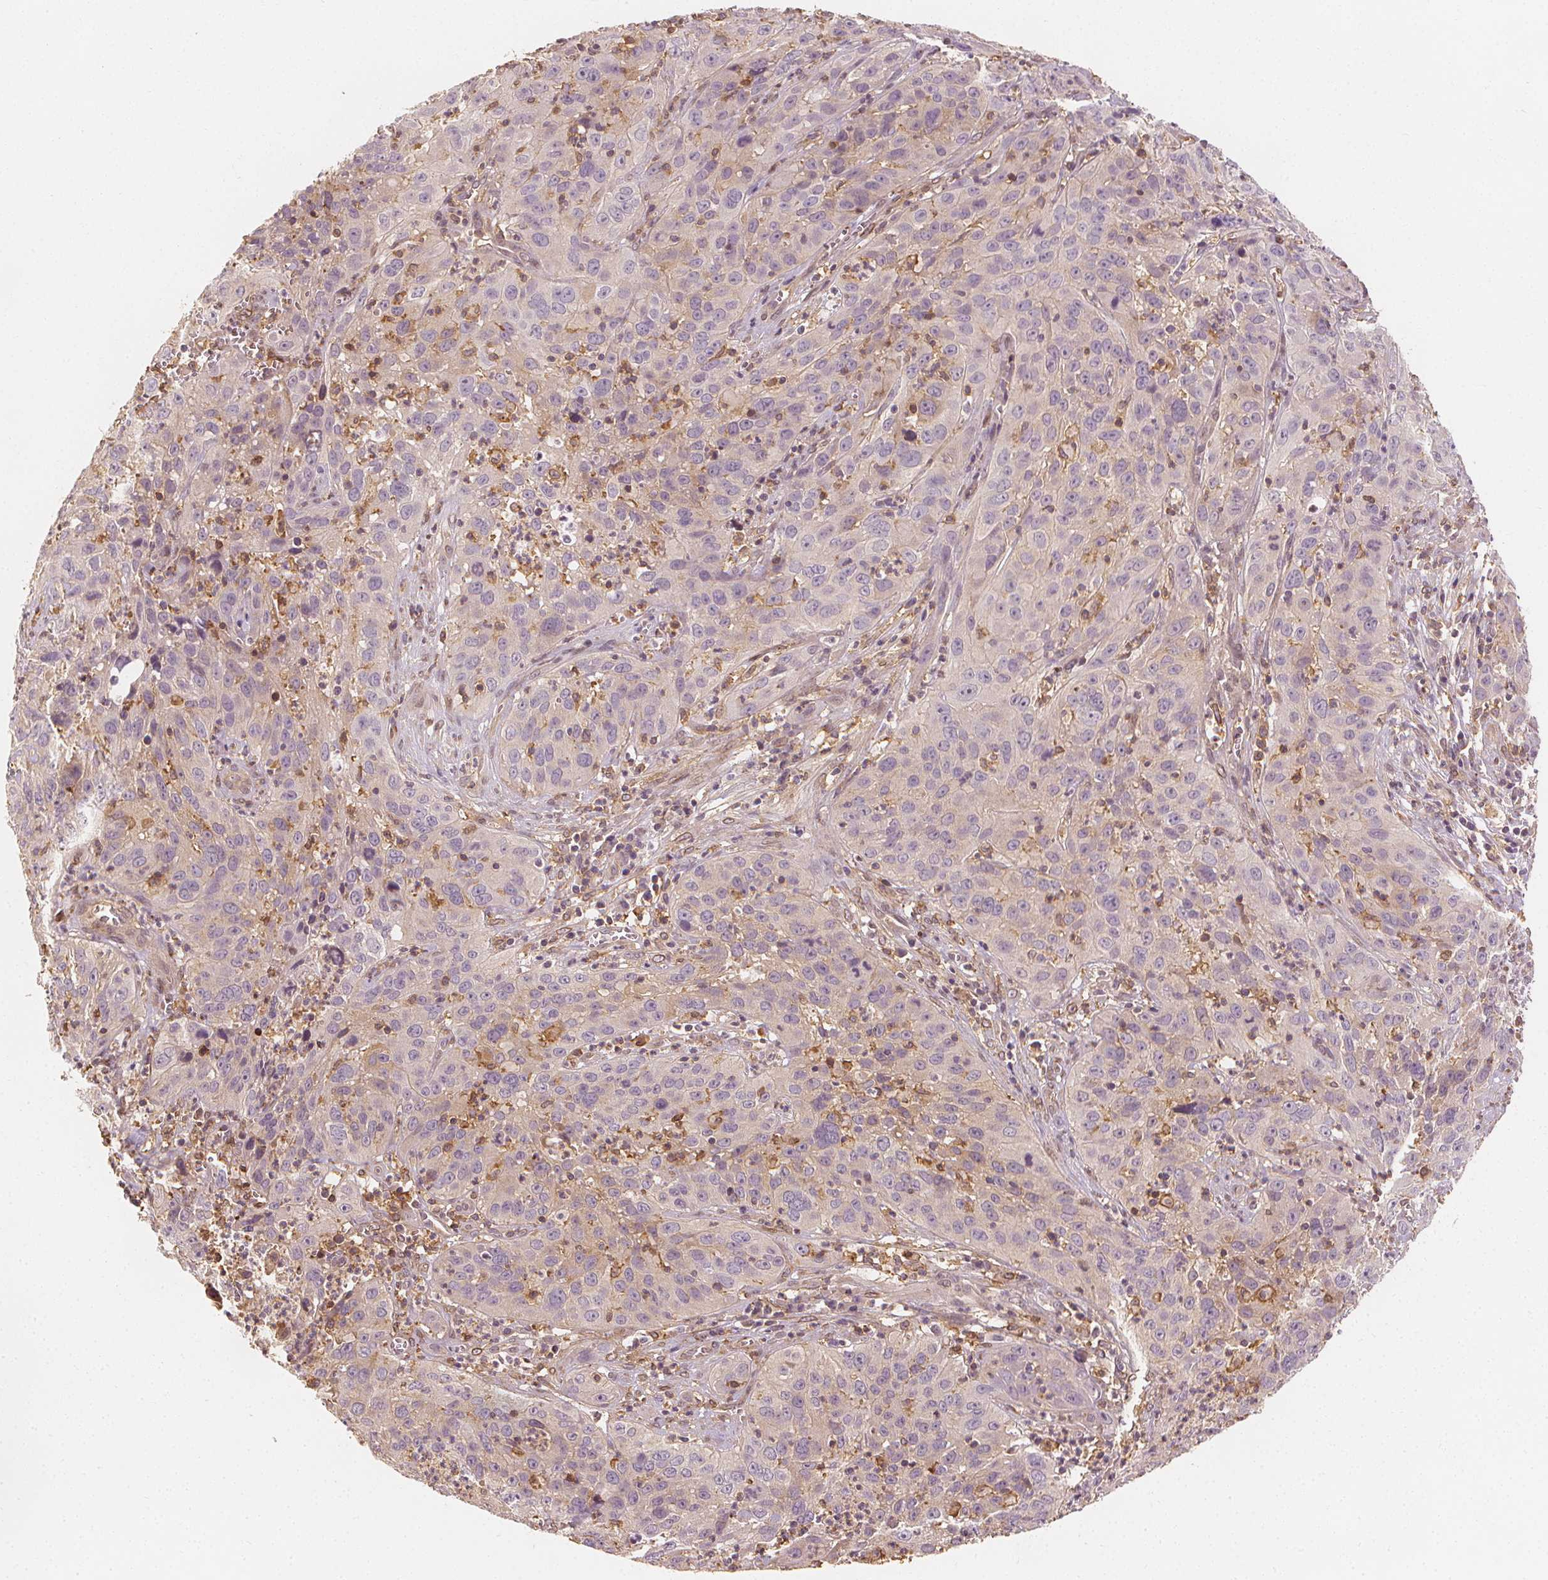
{"staining": {"intensity": "negative", "quantity": "none", "location": "none"}, "tissue": "cervical cancer", "cell_type": "Tumor cells", "image_type": "cancer", "snomed": [{"axis": "morphology", "description": "Squamous cell carcinoma, NOS"}, {"axis": "topography", "description": "Cervix"}], "caption": "High magnification brightfield microscopy of cervical cancer (squamous cell carcinoma) stained with DAB (brown) and counterstained with hematoxylin (blue): tumor cells show no significant staining.", "gene": "ARHGAP26", "patient": {"sex": "female", "age": 32}}